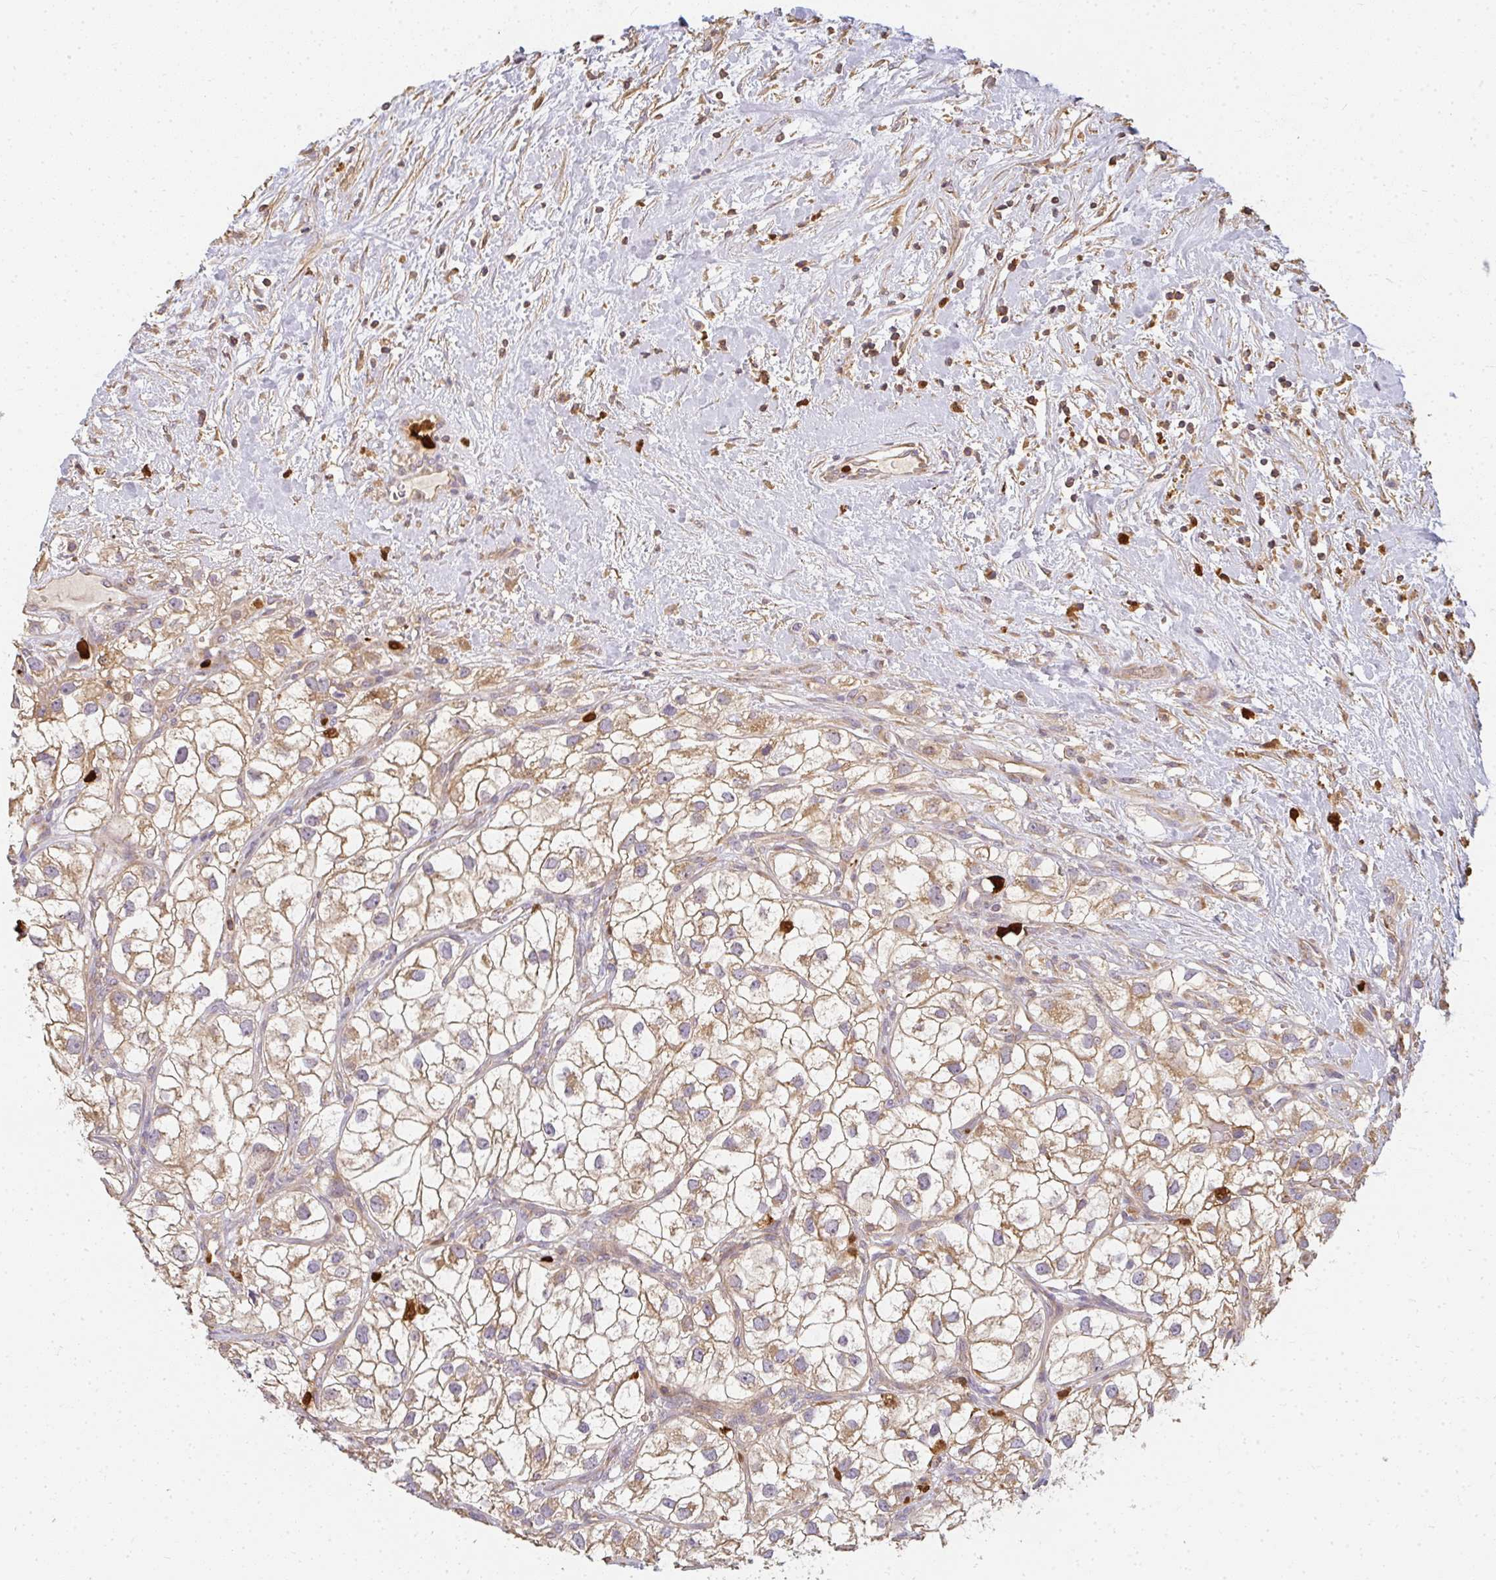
{"staining": {"intensity": "weak", "quantity": ">75%", "location": "cytoplasmic/membranous"}, "tissue": "renal cancer", "cell_type": "Tumor cells", "image_type": "cancer", "snomed": [{"axis": "morphology", "description": "Adenocarcinoma, NOS"}, {"axis": "topography", "description": "Kidney"}], "caption": "Approximately >75% of tumor cells in renal adenocarcinoma display weak cytoplasmic/membranous protein staining as visualized by brown immunohistochemical staining.", "gene": "CNTRL", "patient": {"sex": "male", "age": 59}}